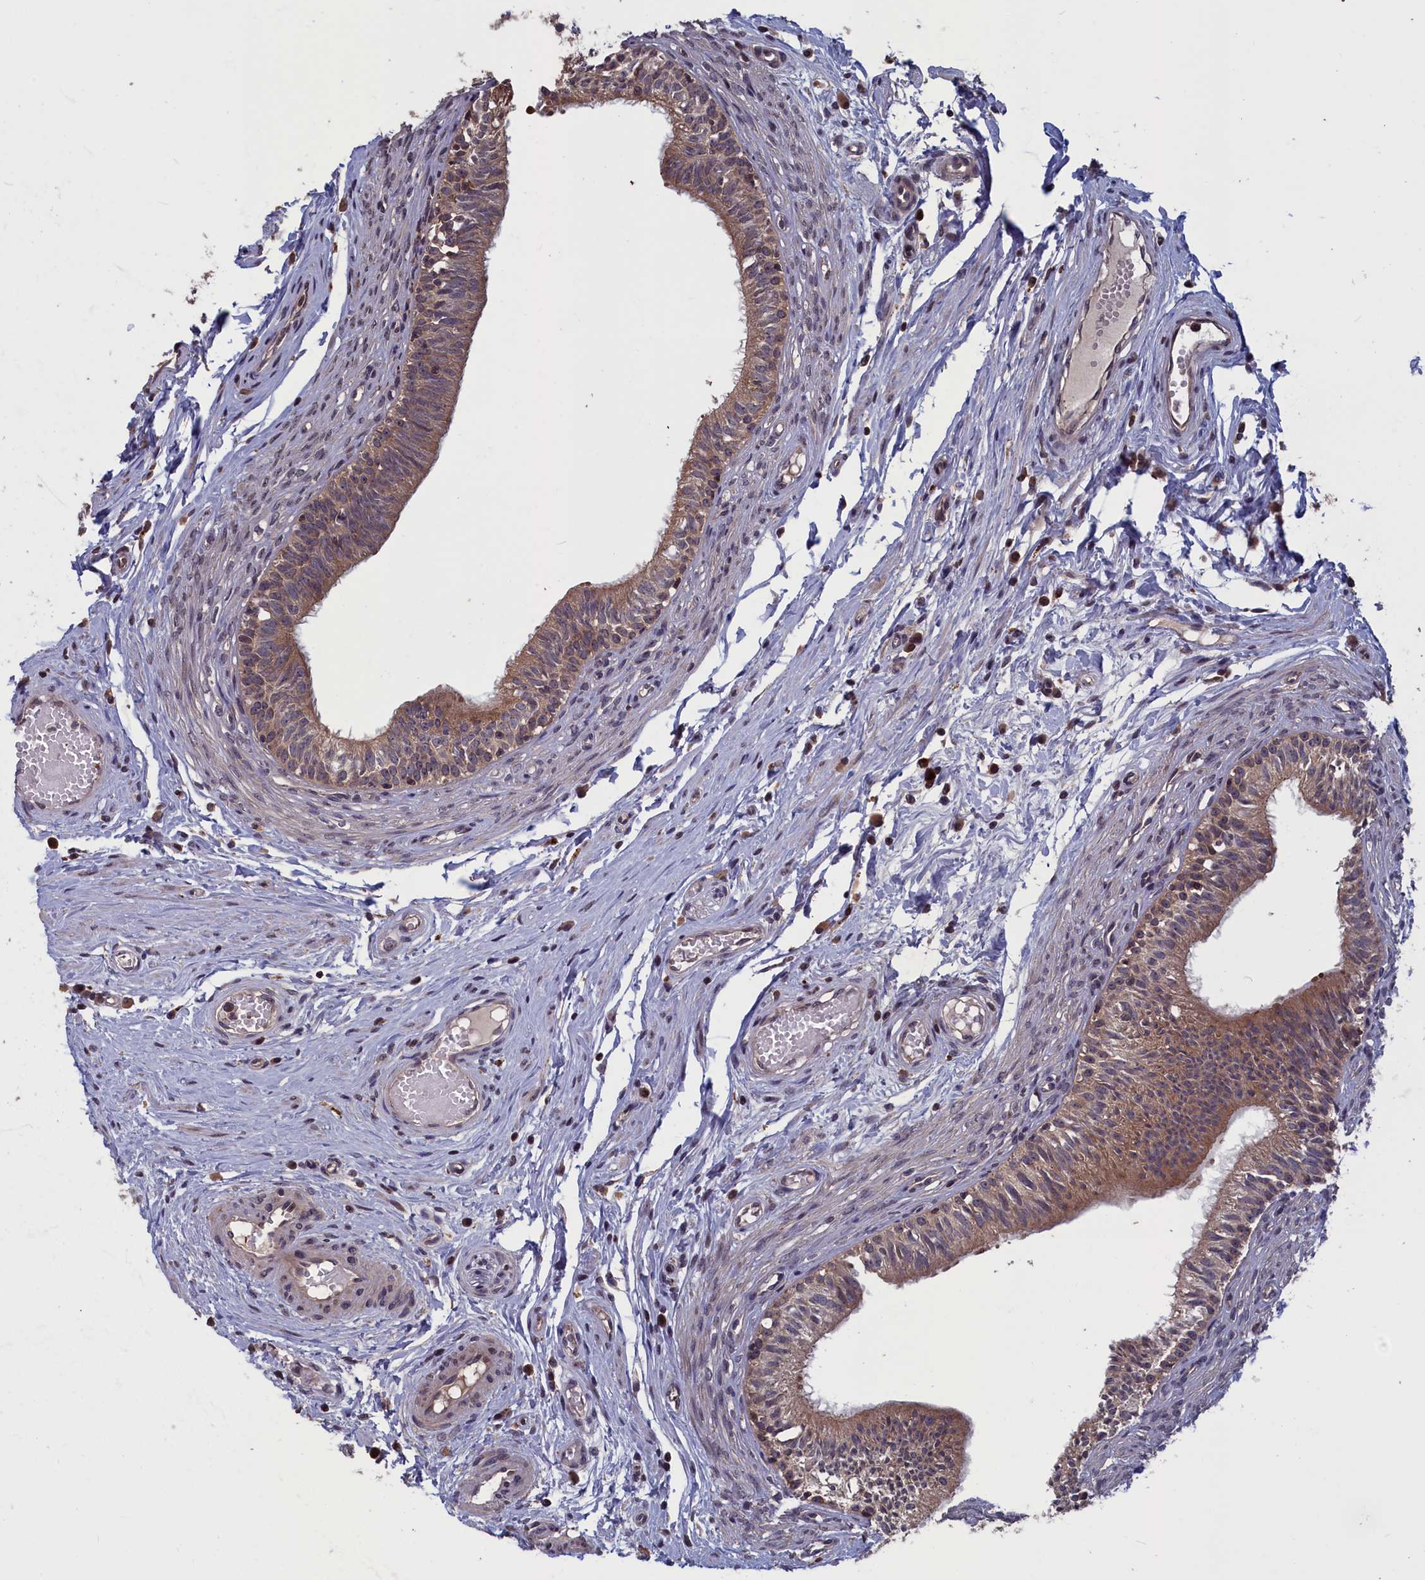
{"staining": {"intensity": "moderate", "quantity": ">75%", "location": "cytoplasmic/membranous"}, "tissue": "epididymis", "cell_type": "Glandular cells", "image_type": "normal", "snomed": [{"axis": "morphology", "description": "Normal tissue, NOS"}, {"axis": "topography", "description": "Epididymis, spermatic cord, NOS"}], "caption": "A brown stain labels moderate cytoplasmic/membranous positivity of a protein in glandular cells of normal epididymis. (brown staining indicates protein expression, while blue staining denotes nuclei).", "gene": "CACTIN", "patient": {"sex": "male", "age": 22}}